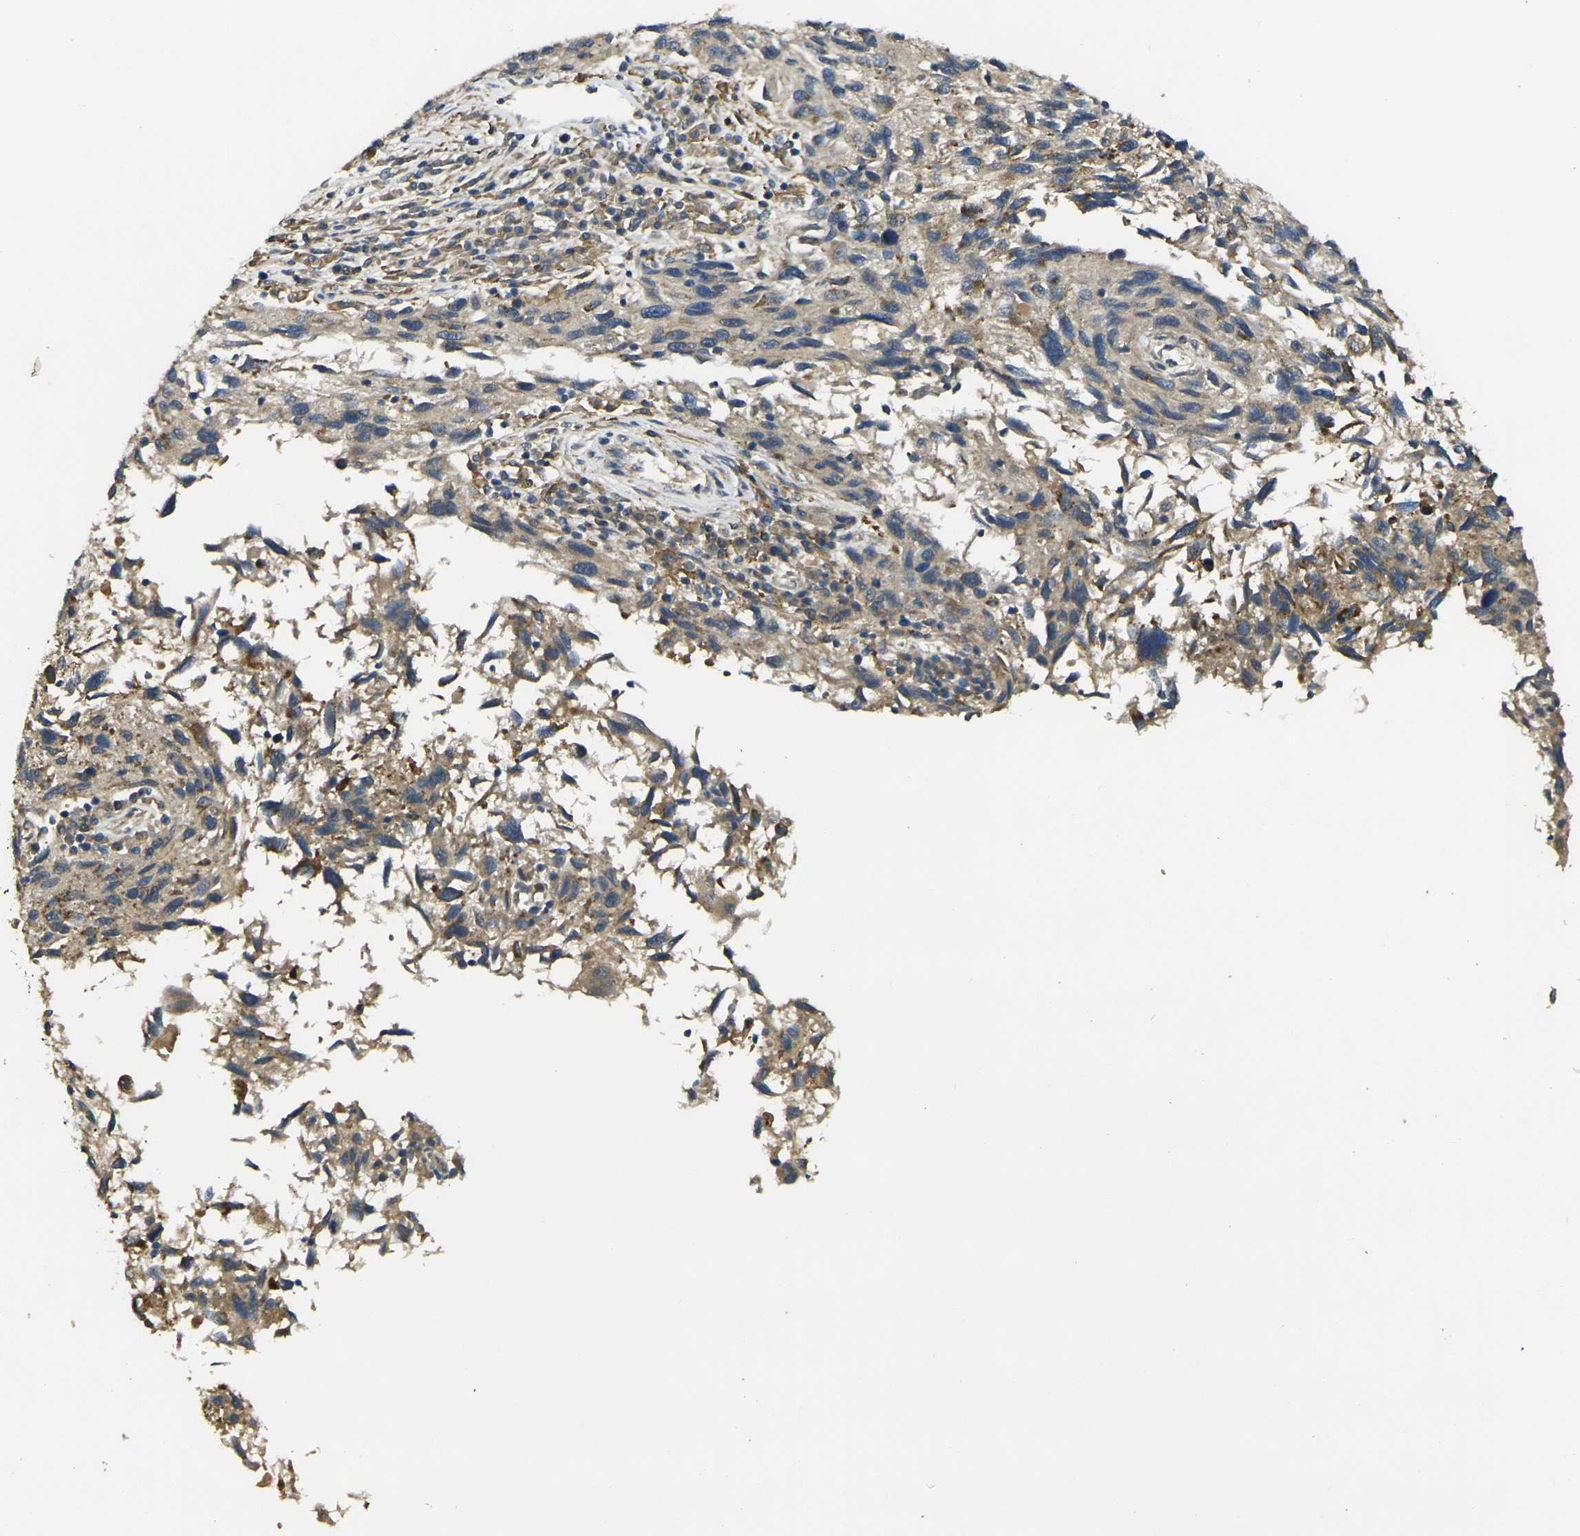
{"staining": {"intensity": "moderate", "quantity": "25%-75%", "location": "cytoplasmic/membranous"}, "tissue": "melanoma", "cell_type": "Tumor cells", "image_type": "cancer", "snomed": [{"axis": "morphology", "description": "Malignant melanoma, NOS"}, {"axis": "topography", "description": "Skin"}], "caption": "Immunohistochemistry of human malignant melanoma displays medium levels of moderate cytoplasmic/membranous staining in about 25%-75% of tumor cells. (Stains: DAB in brown, nuclei in blue, Microscopy: brightfield microscopy at high magnification).", "gene": "PIGL", "patient": {"sex": "male", "age": 53}}